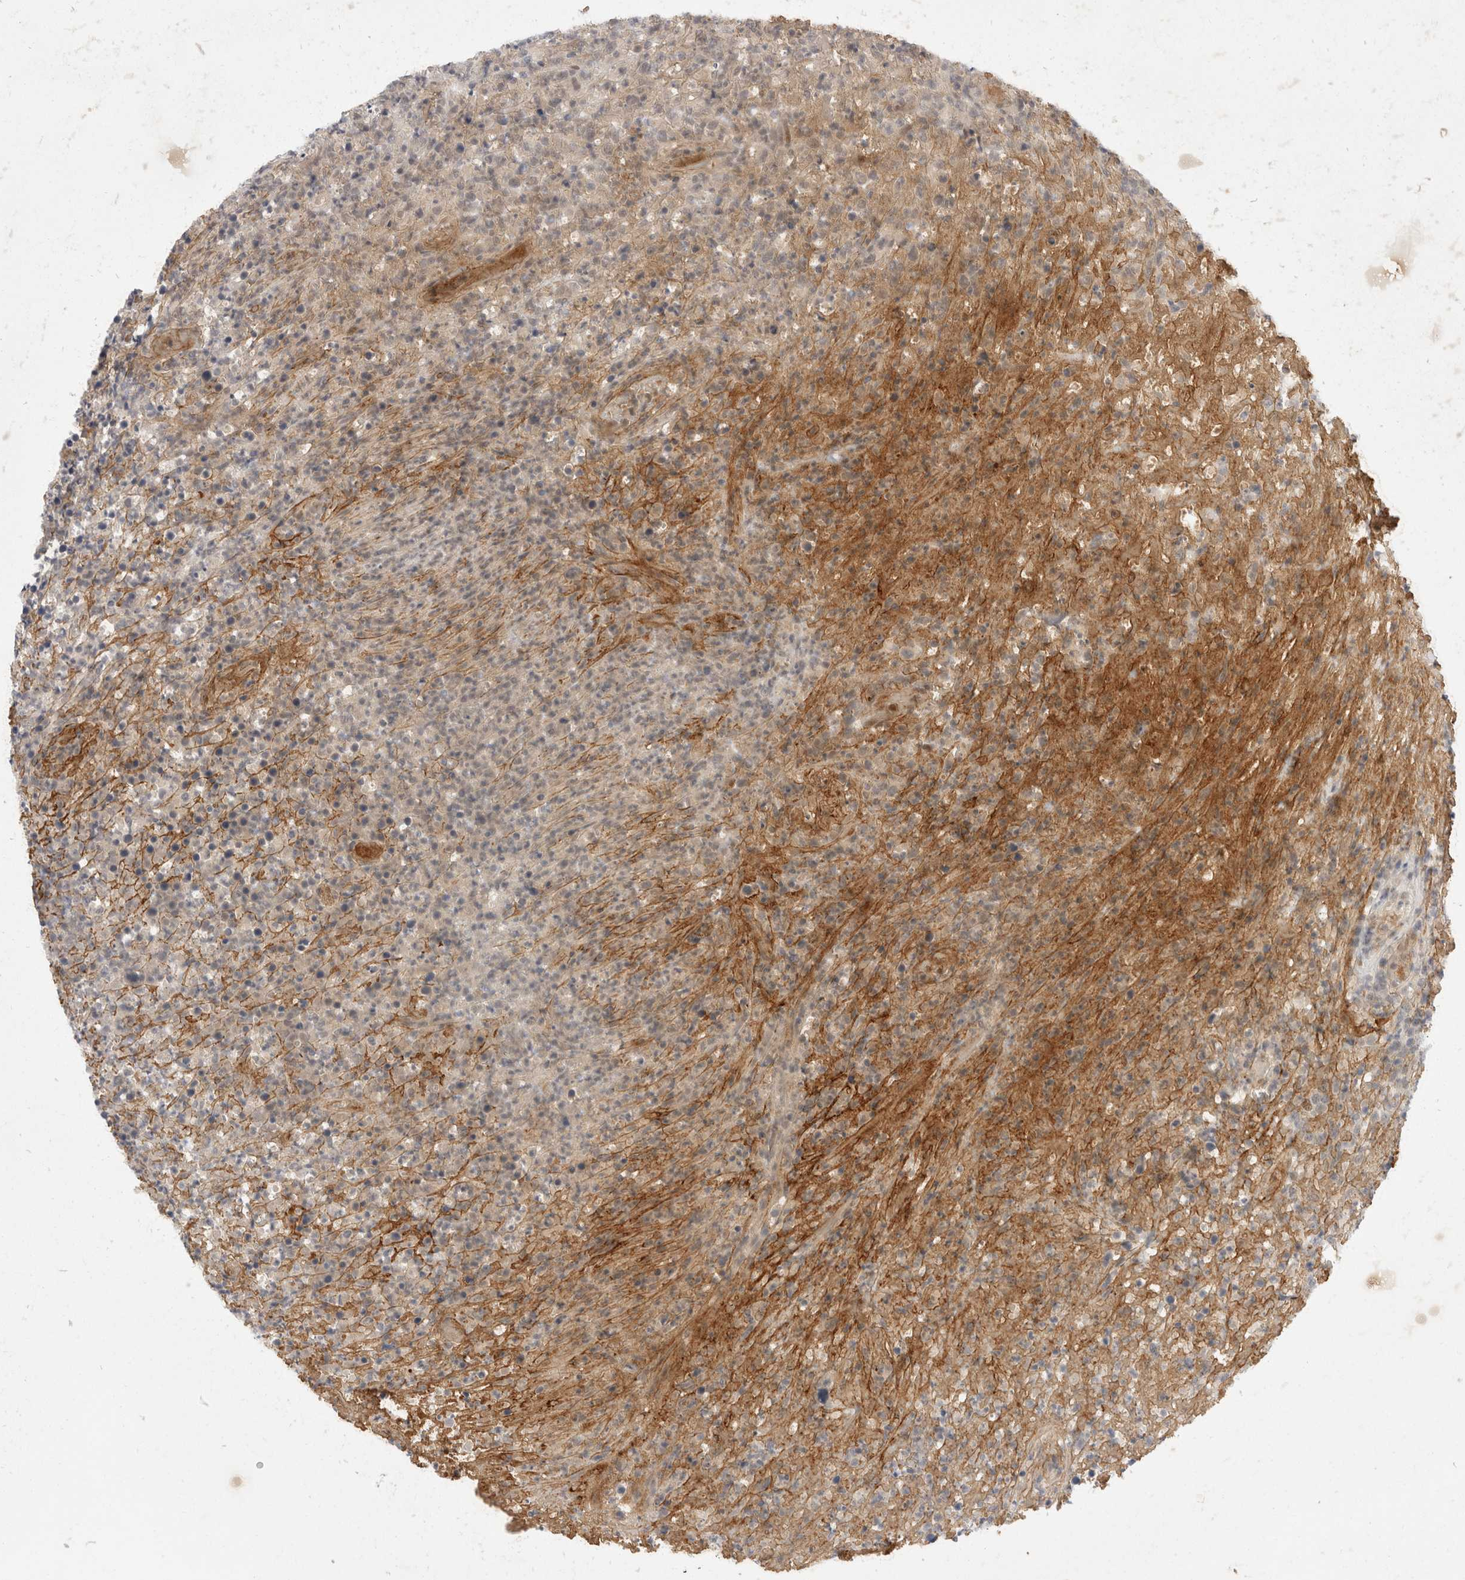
{"staining": {"intensity": "moderate", "quantity": "25%-75%", "location": "cytoplasmic/membranous"}, "tissue": "lymphoma", "cell_type": "Tumor cells", "image_type": "cancer", "snomed": [{"axis": "morphology", "description": "Malignant lymphoma, non-Hodgkin's type, High grade"}, {"axis": "topography", "description": "Colon"}], "caption": "This is an image of IHC staining of malignant lymphoma, non-Hodgkin's type (high-grade), which shows moderate expression in the cytoplasmic/membranous of tumor cells.", "gene": "TOM1L2", "patient": {"sex": "female", "age": 53}}